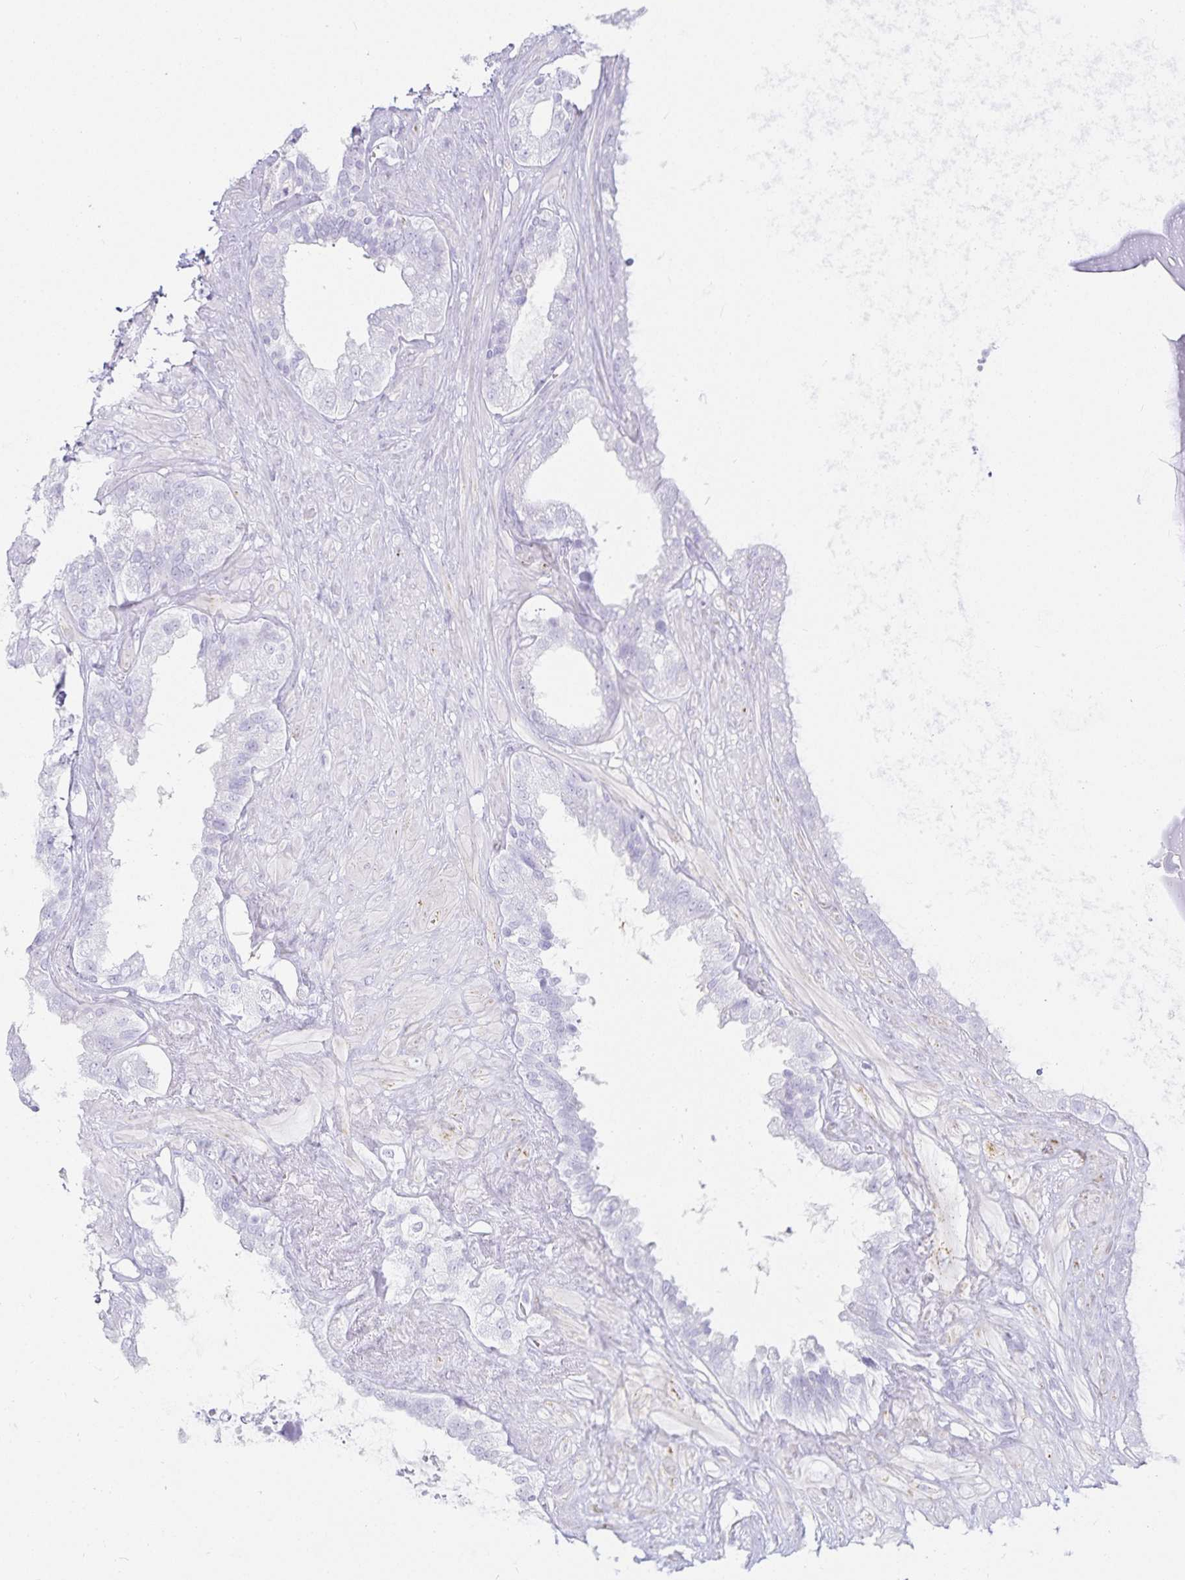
{"staining": {"intensity": "negative", "quantity": "none", "location": "none"}, "tissue": "seminal vesicle", "cell_type": "Glandular cells", "image_type": "normal", "snomed": [{"axis": "morphology", "description": "Normal tissue, NOS"}, {"axis": "topography", "description": "Seminal veicle"}, {"axis": "topography", "description": "Peripheral nerve tissue"}], "caption": "Immunohistochemistry histopathology image of unremarkable seminal vesicle: seminal vesicle stained with DAB shows no significant protein positivity in glandular cells.", "gene": "GP2", "patient": {"sex": "male", "age": 76}}